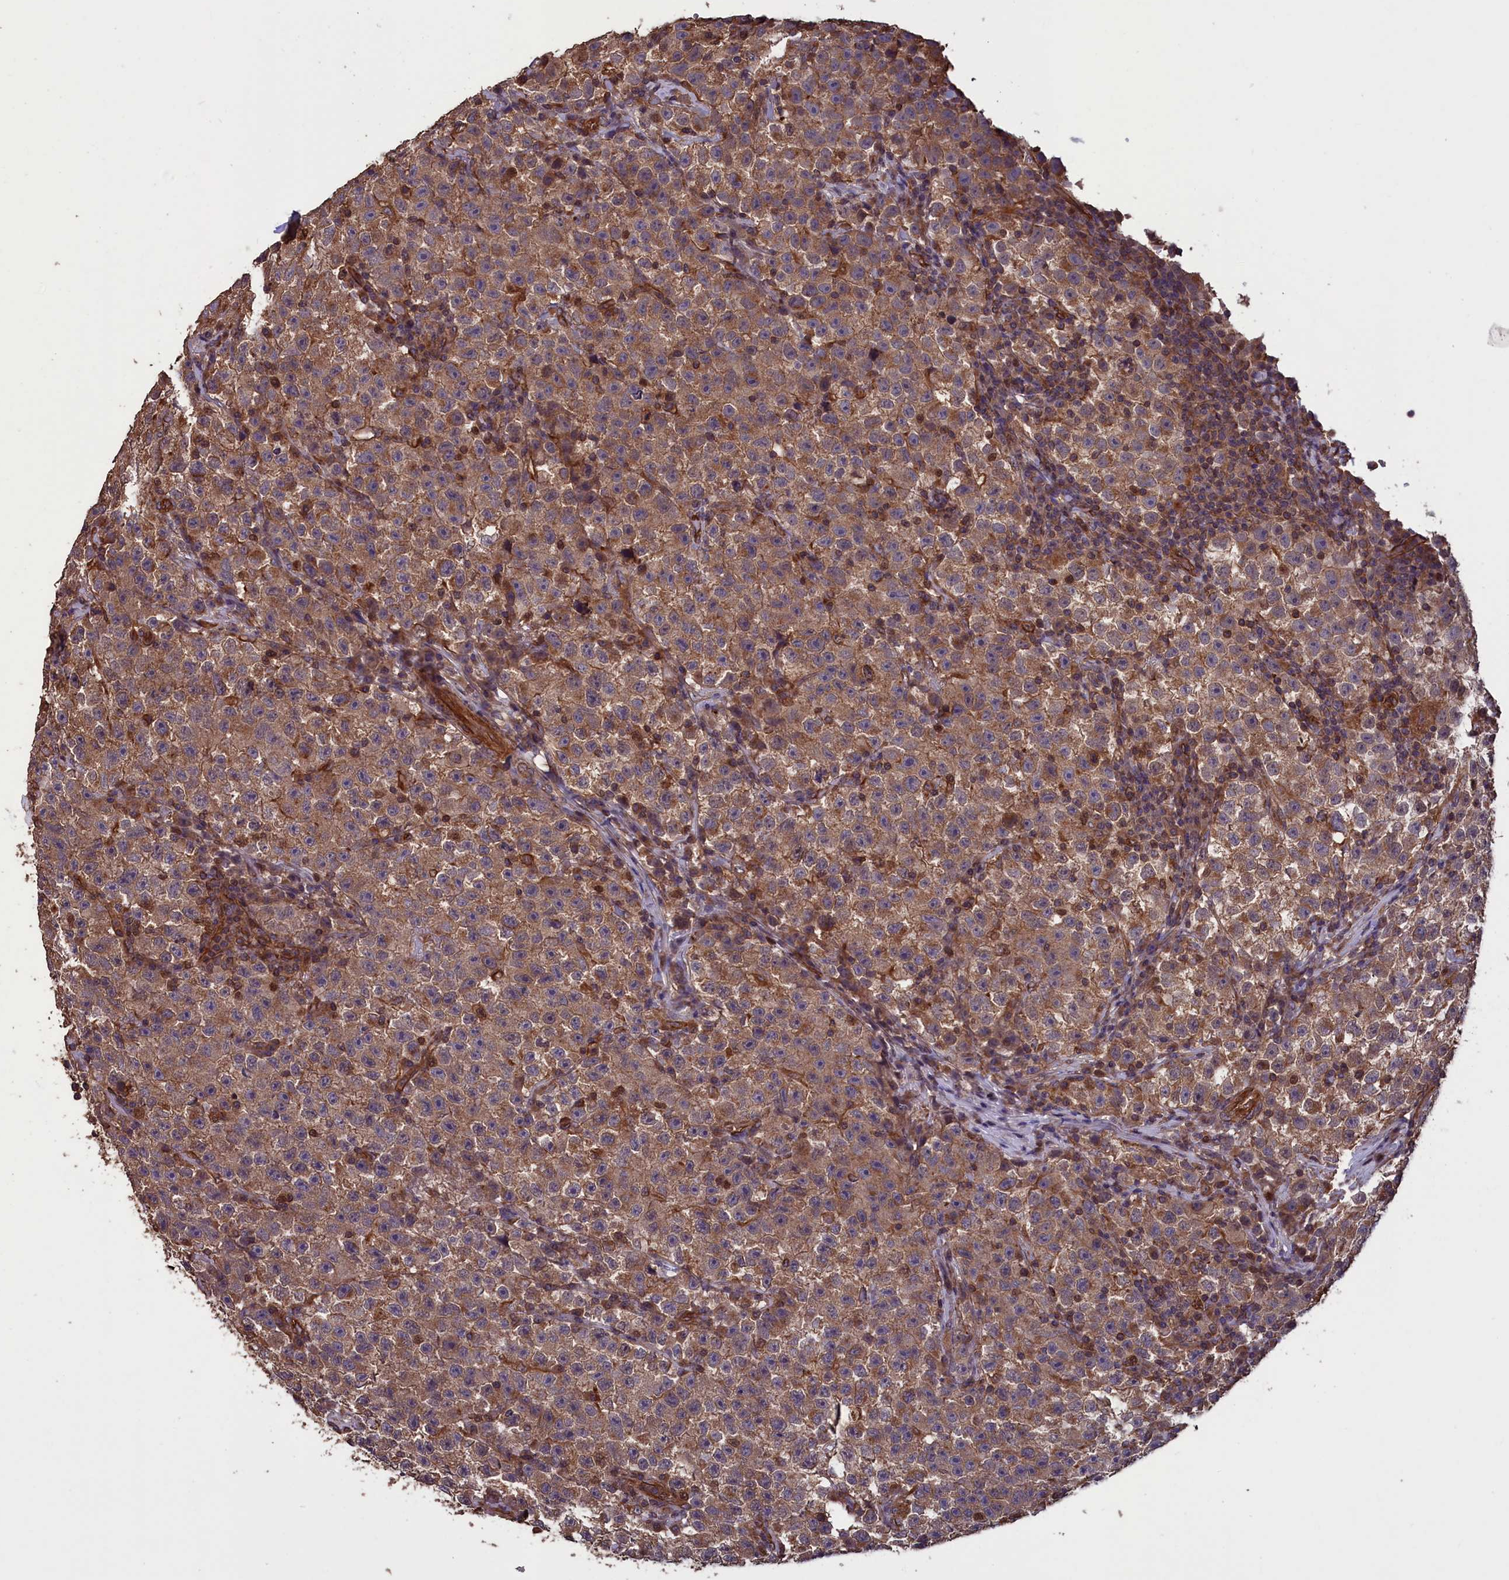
{"staining": {"intensity": "moderate", "quantity": ">75%", "location": "cytoplasmic/membranous"}, "tissue": "testis cancer", "cell_type": "Tumor cells", "image_type": "cancer", "snomed": [{"axis": "morphology", "description": "Seminoma, NOS"}, {"axis": "topography", "description": "Testis"}], "caption": "Protein staining of seminoma (testis) tissue shows moderate cytoplasmic/membranous expression in approximately >75% of tumor cells. Using DAB (brown) and hematoxylin (blue) stains, captured at high magnification using brightfield microscopy.", "gene": "DAPK3", "patient": {"sex": "male", "age": 22}}